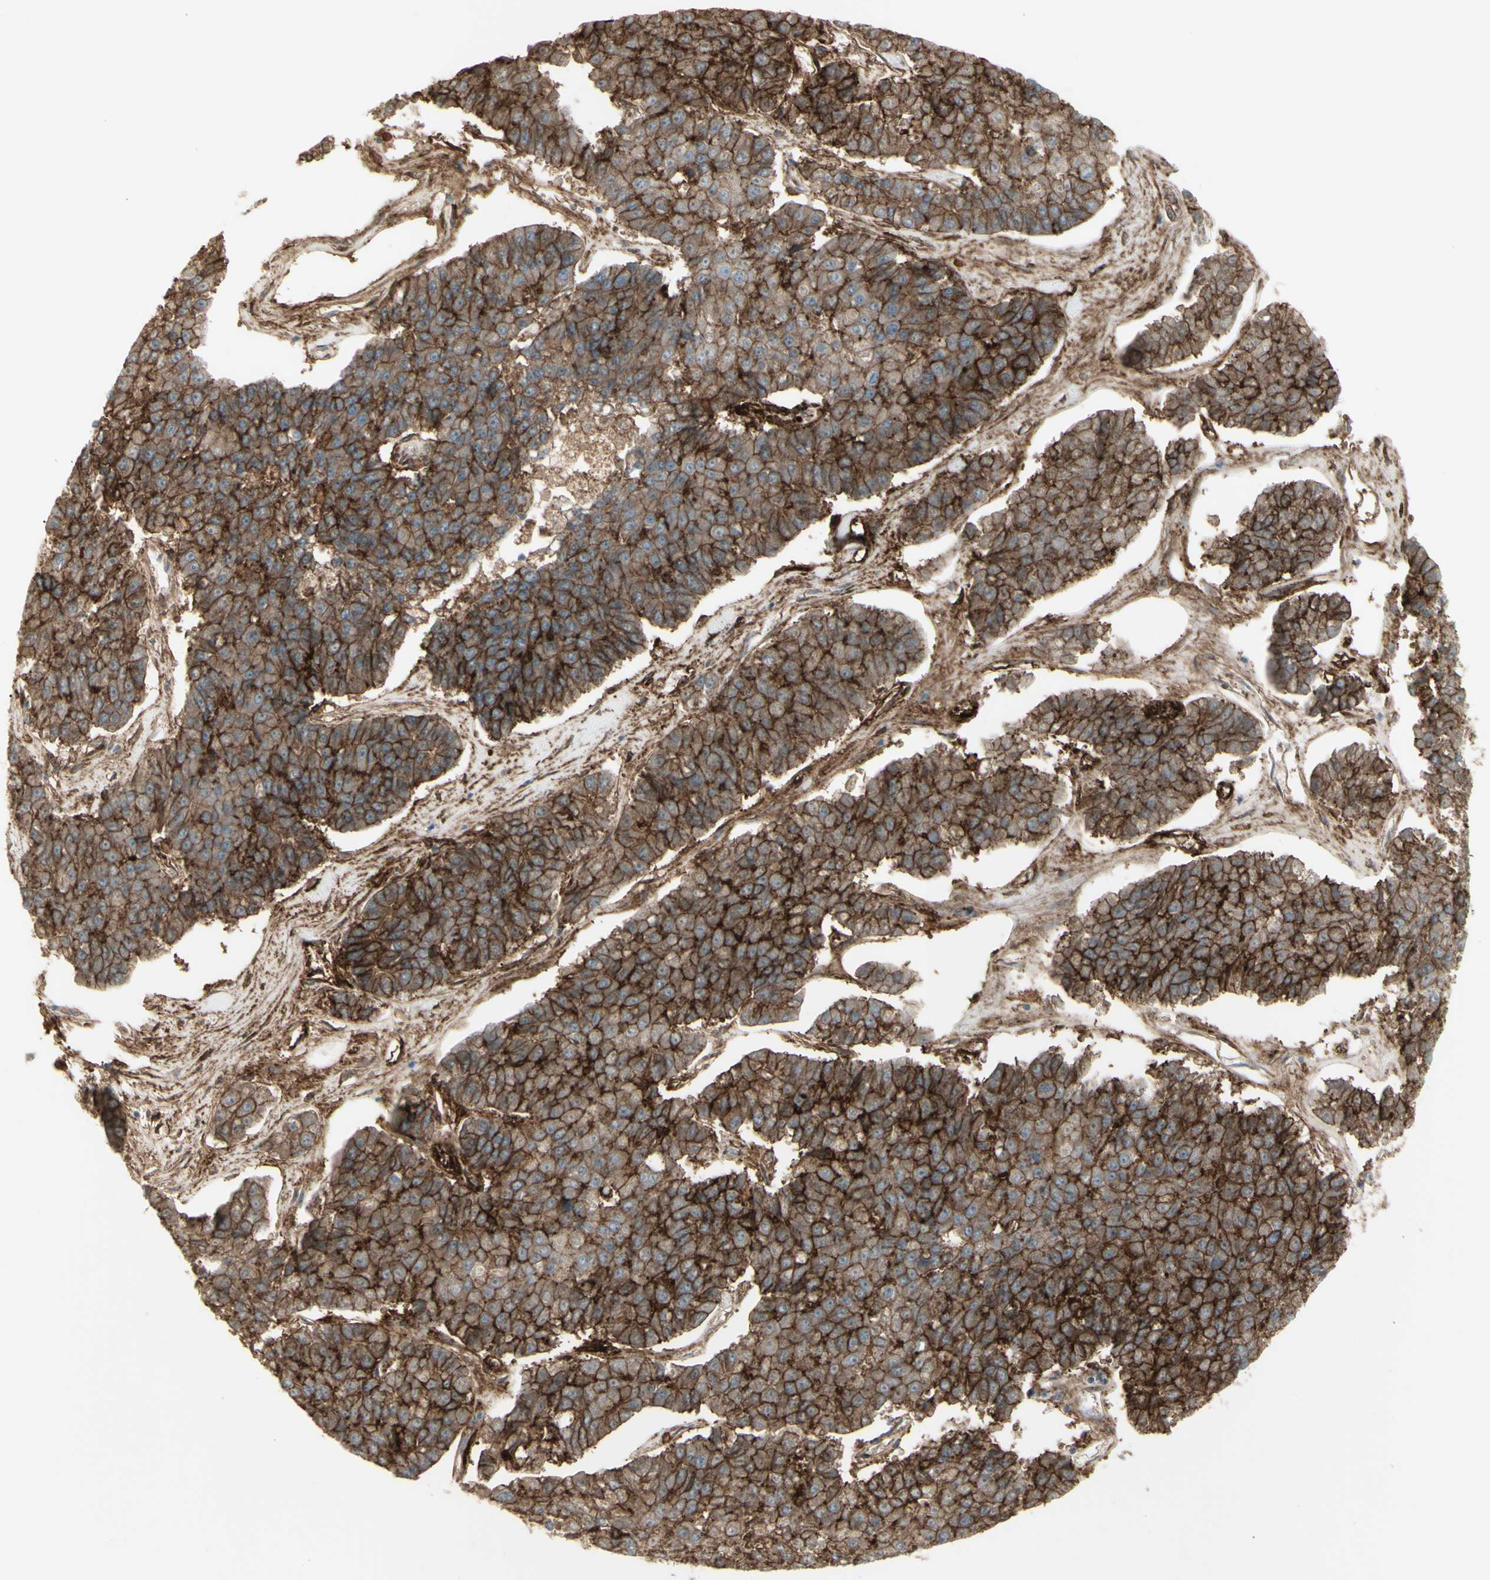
{"staining": {"intensity": "strong", "quantity": ">75%", "location": "cytoplasmic/membranous"}, "tissue": "pancreatic cancer", "cell_type": "Tumor cells", "image_type": "cancer", "snomed": [{"axis": "morphology", "description": "Adenocarcinoma, NOS"}, {"axis": "topography", "description": "Pancreas"}], "caption": "Strong cytoplasmic/membranous positivity for a protein is present in about >75% of tumor cells of pancreatic cancer (adenocarcinoma) using IHC.", "gene": "CD276", "patient": {"sex": "male", "age": 50}}